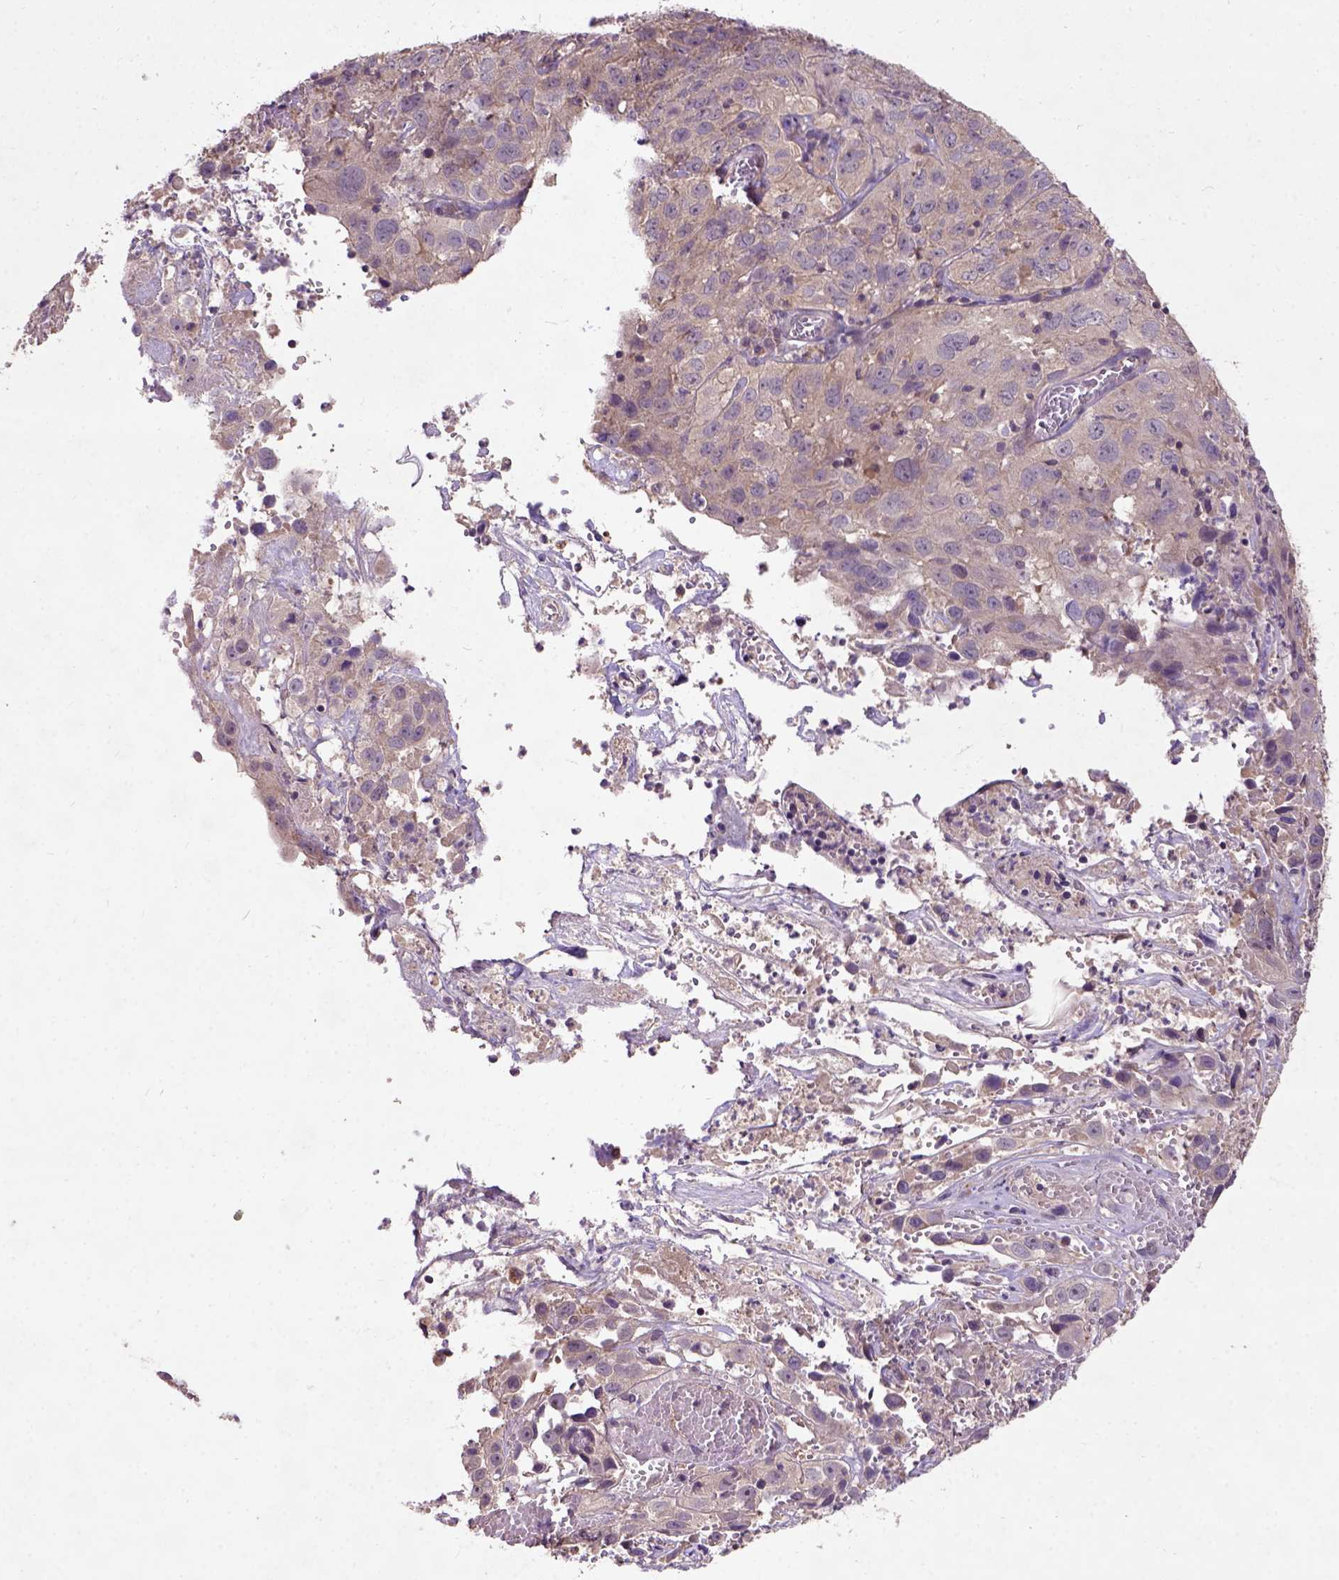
{"staining": {"intensity": "weak", "quantity": ">75%", "location": "cytoplasmic/membranous"}, "tissue": "cervical cancer", "cell_type": "Tumor cells", "image_type": "cancer", "snomed": [{"axis": "morphology", "description": "Squamous cell carcinoma, NOS"}, {"axis": "topography", "description": "Cervix"}], "caption": "Brown immunohistochemical staining in human cervical cancer displays weak cytoplasmic/membranous staining in approximately >75% of tumor cells. (DAB = brown stain, brightfield microscopy at high magnification).", "gene": "KBTBD8", "patient": {"sex": "female", "age": 32}}